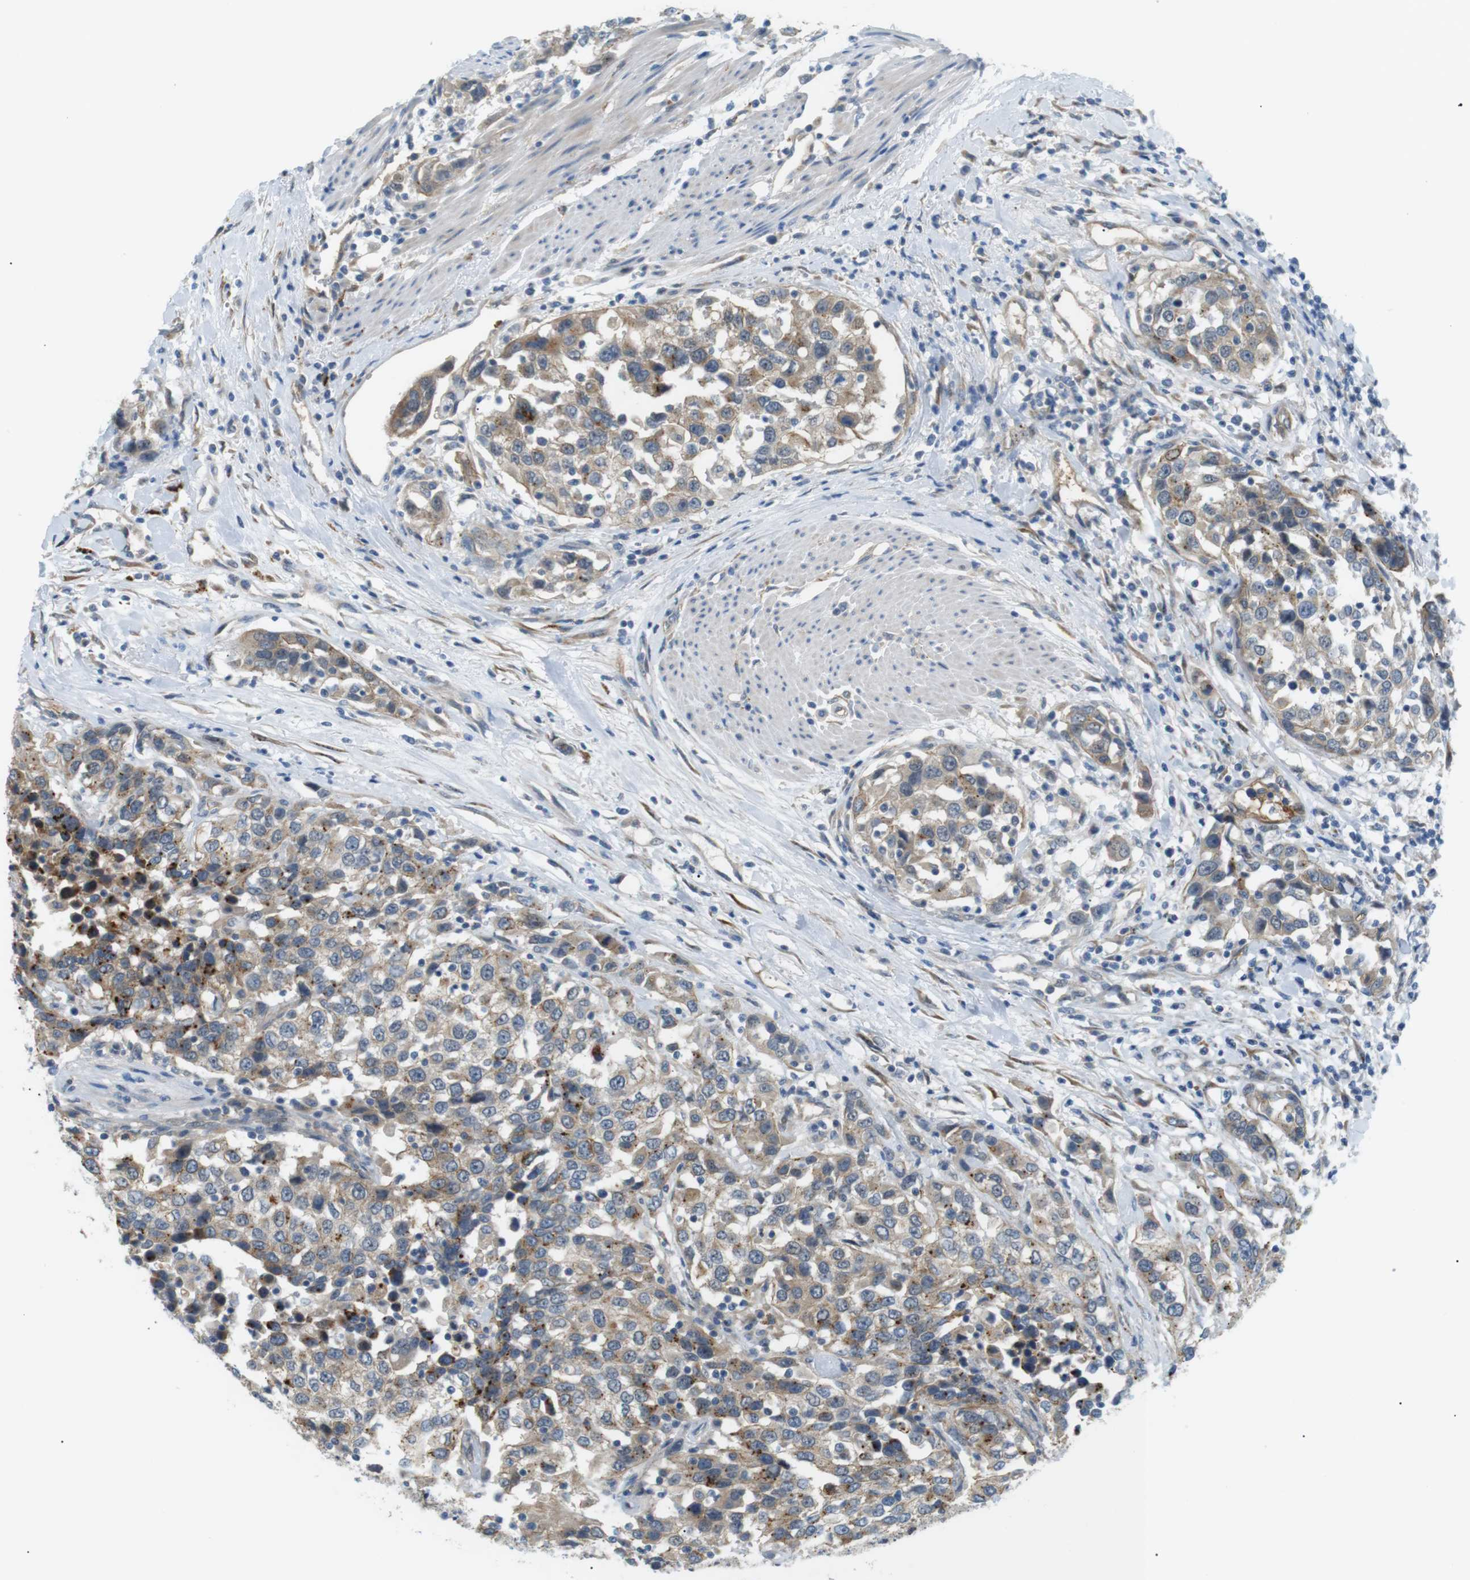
{"staining": {"intensity": "moderate", "quantity": ">75%", "location": "cytoplasmic/membranous"}, "tissue": "urothelial cancer", "cell_type": "Tumor cells", "image_type": "cancer", "snomed": [{"axis": "morphology", "description": "Urothelial carcinoma, High grade"}, {"axis": "topography", "description": "Urinary bladder"}], "caption": "Protein expression analysis of urothelial carcinoma (high-grade) shows moderate cytoplasmic/membranous staining in about >75% of tumor cells.", "gene": "B4GALNT2", "patient": {"sex": "female", "age": 80}}